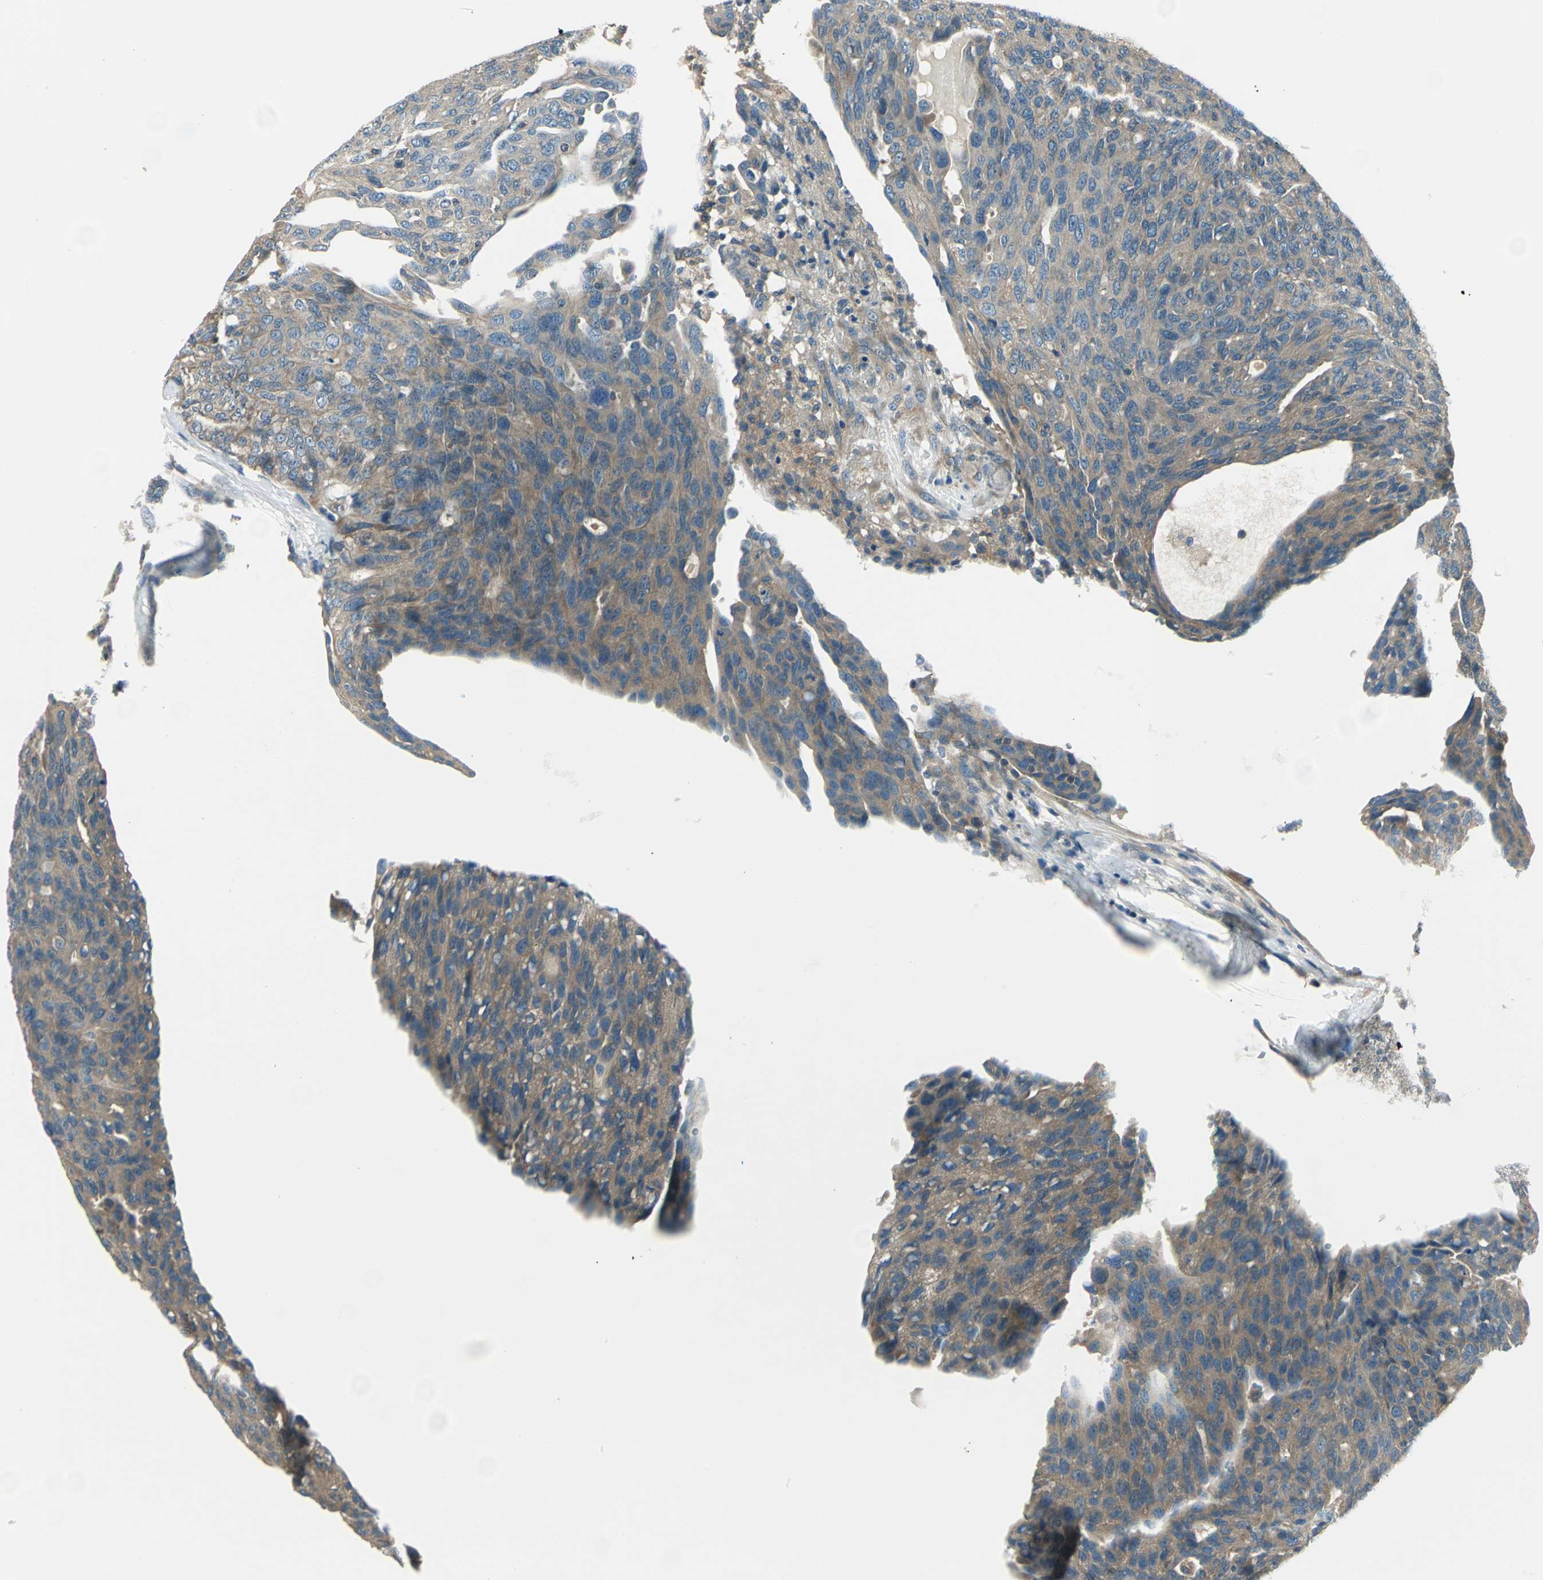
{"staining": {"intensity": "moderate", "quantity": ">75%", "location": "cytoplasmic/membranous"}, "tissue": "ovarian cancer", "cell_type": "Tumor cells", "image_type": "cancer", "snomed": [{"axis": "morphology", "description": "Carcinoma, endometroid"}, {"axis": "topography", "description": "Ovary"}], "caption": "Brown immunohistochemical staining in human endometroid carcinoma (ovarian) reveals moderate cytoplasmic/membranous staining in about >75% of tumor cells.", "gene": "PRKAA1", "patient": {"sex": "female", "age": 60}}